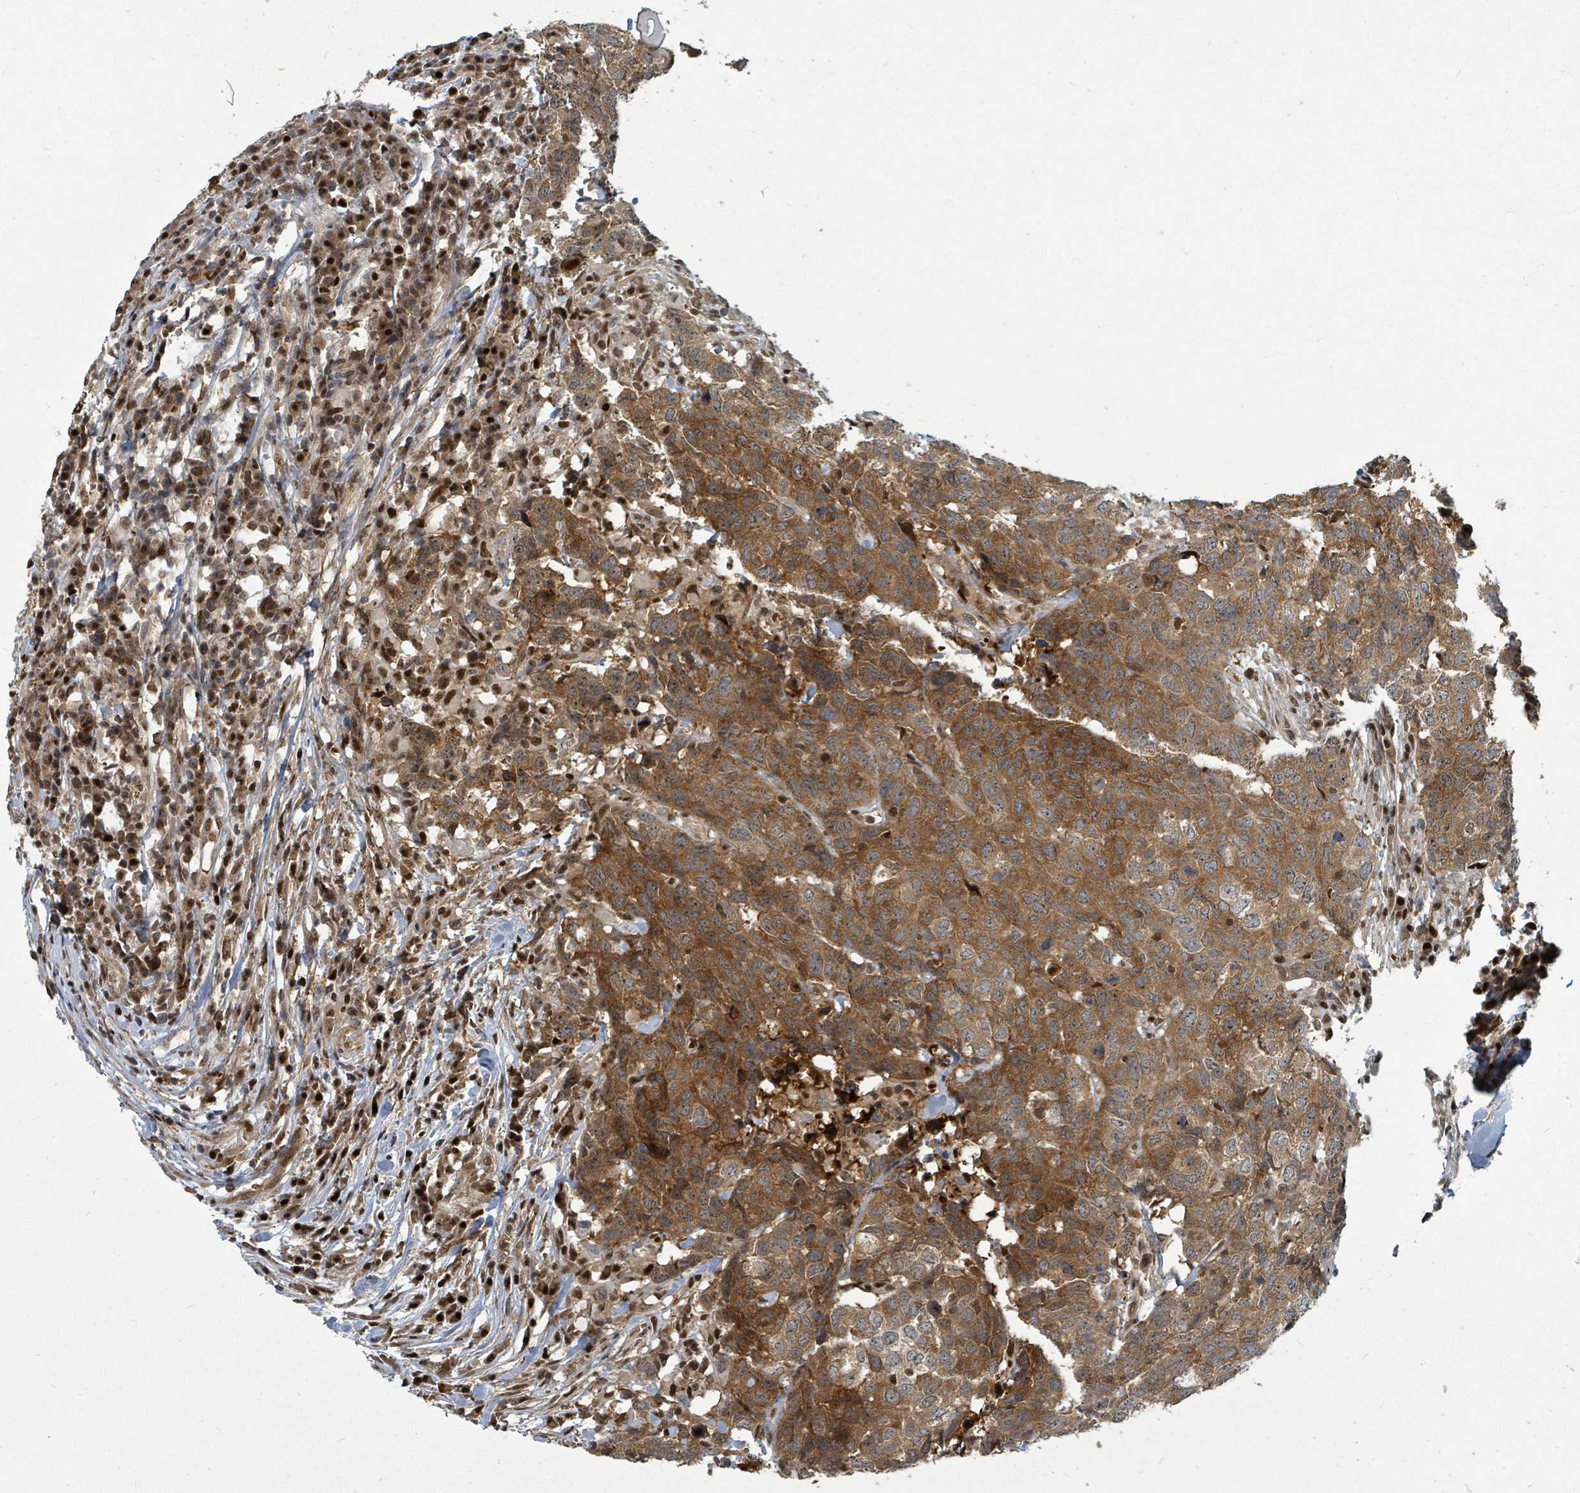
{"staining": {"intensity": "moderate", "quantity": ">75%", "location": "cytoplasmic/membranous"}, "tissue": "head and neck cancer", "cell_type": "Tumor cells", "image_type": "cancer", "snomed": [{"axis": "morphology", "description": "Normal tissue, NOS"}, {"axis": "morphology", "description": "Squamous cell carcinoma, NOS"}, {"axis": "topography", "description": "Skeletal muscle"}, {"axis": "topography", "description": "Vascular tissue"}, {"axis": "topography", "description": "Peripheral nerve tissue"}, {"axis": "topography", "description": "Head-Neck"}], "caption": "Squamous cell carcinoma (head and neck) tissue exhibits moderate cytoplasmic/membranous positivity in approximately >75% of tumor cells, visualized by immunohistochemistry. The staining is performed using DAB (3,3'-diaminobenzidine) brown chromogen to label protein expression. The nuclei are counter-stained blue using hematoxylin.", "gene": "TRDMT1", "patient": {"sex": "male", "age": 66}}